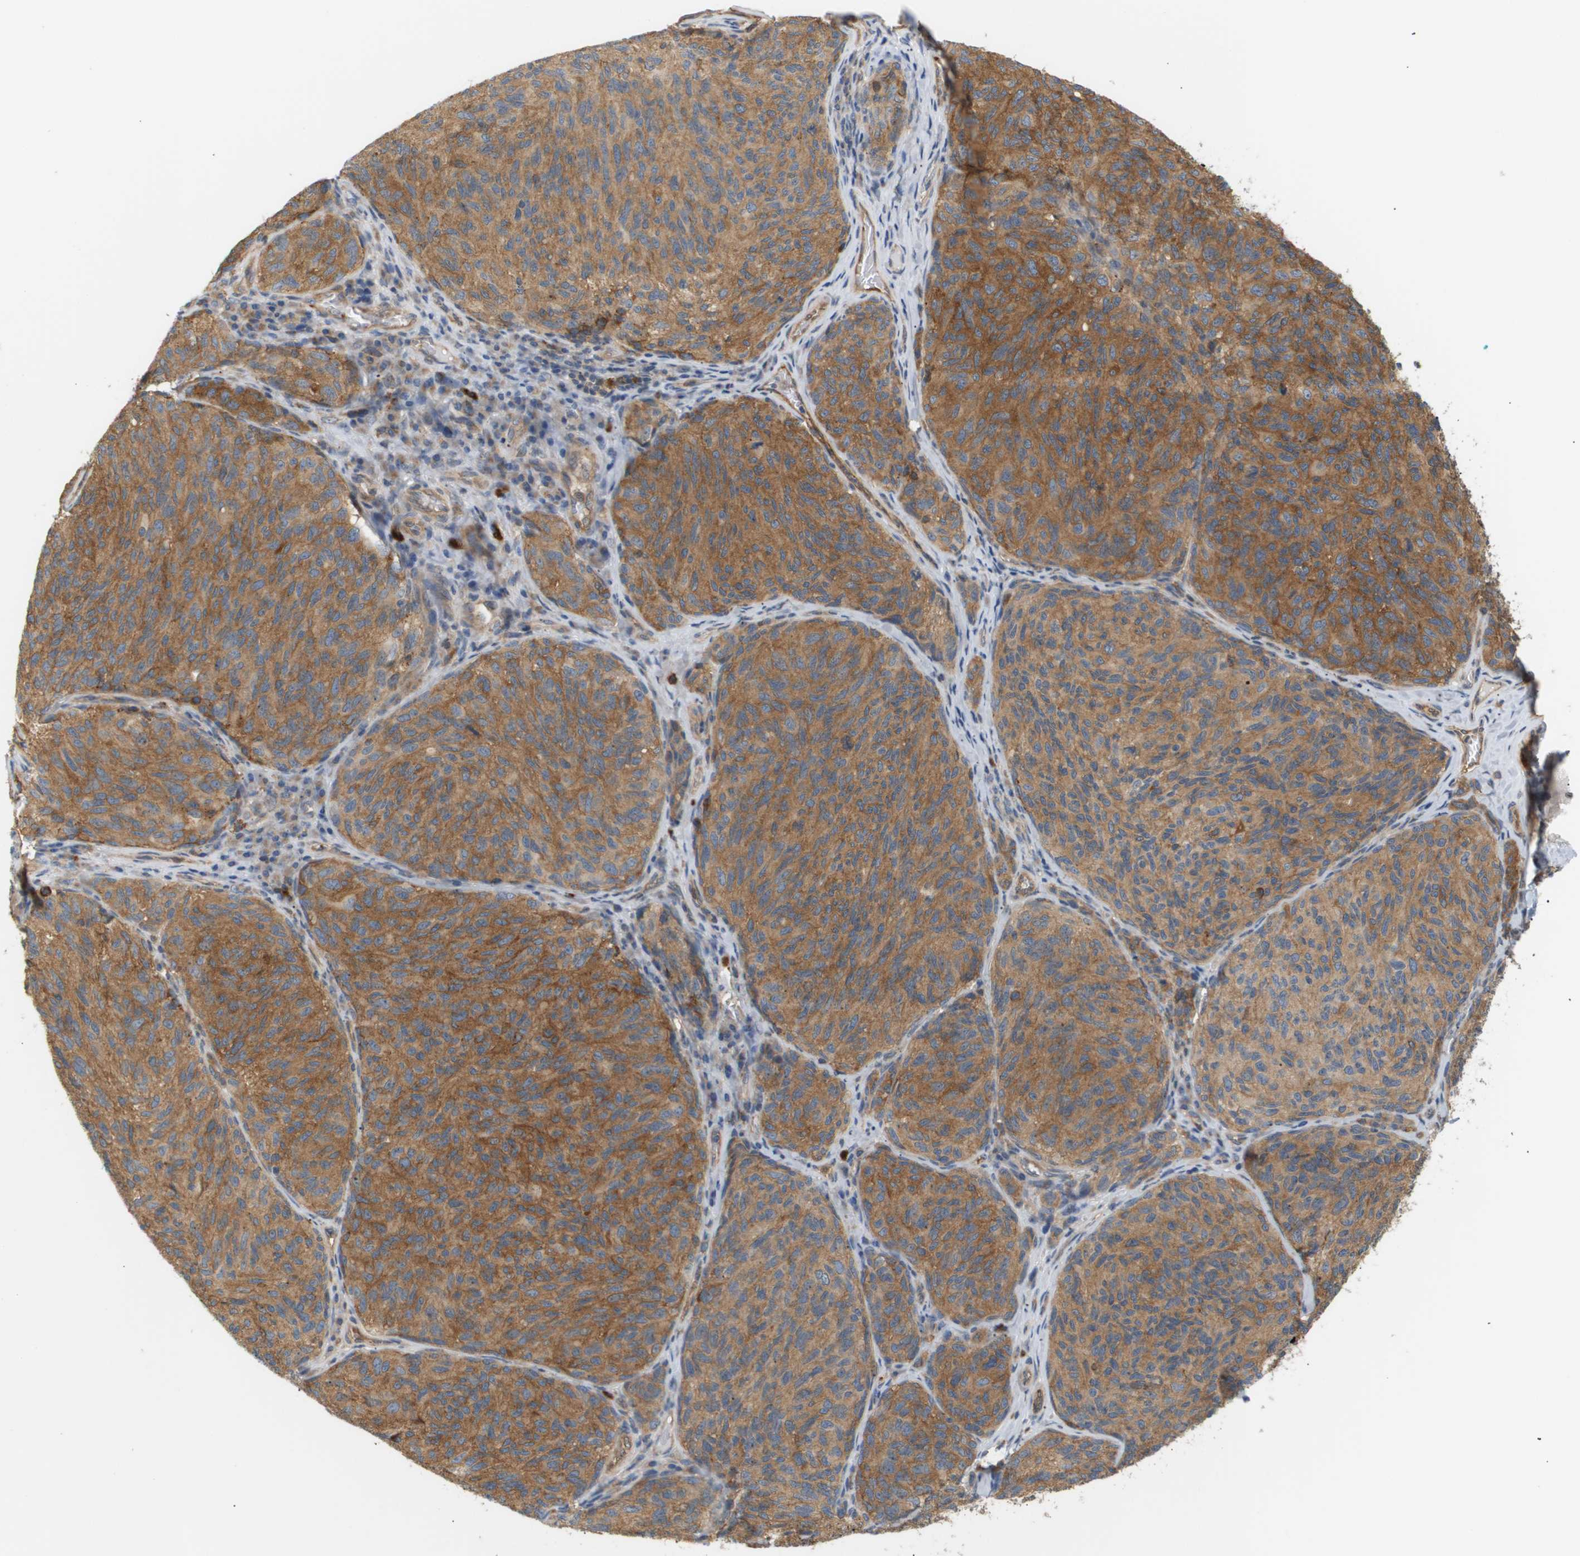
{"staining": {"intensity": "moderate", "quantity": ">75%", "location": "cytoplasmic/membranous"}, "tissue": "melanoma", "cell_type": "Tumor cells", "image_type": "cancer", "snomed": [{"axis": "morphology", "description": "Malignant melanoma, NOS"}, {"axis": "topography", "description": "Skin"}], "caption": "Moderate cytoplasmic/membranous expression is present in approximately >75% of tumor cells in malignant melanoma. Immunohistochemistry (ihc) stains the protein in brown and the nuclei are stained blue.", "gene": "CORO2B", "patient": {"sex": "female", "age": 73}}